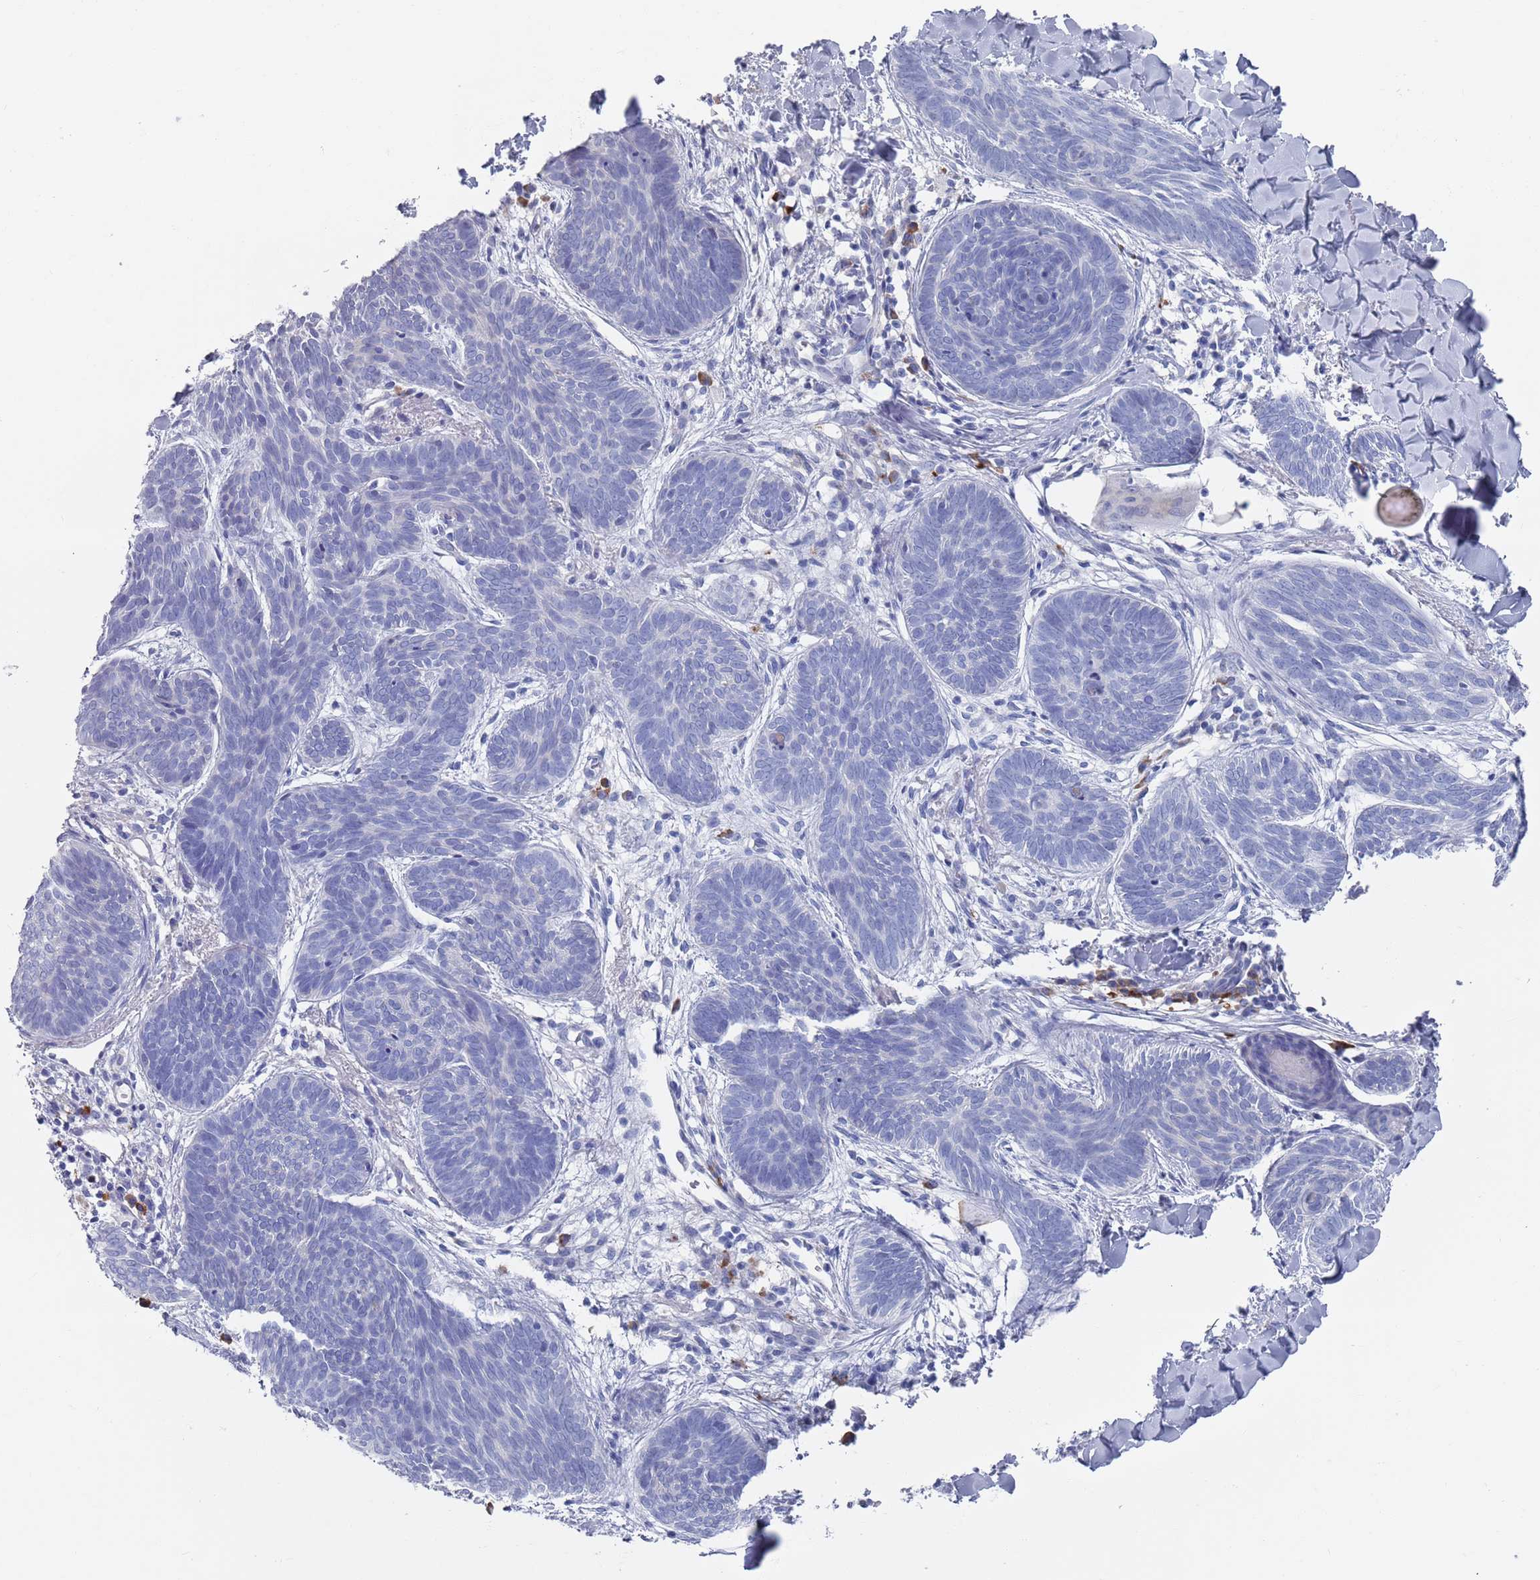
{"staining": {"intensity": "negative", "quantity": "none", "location": "none"}, "tissue": "skin cancer", "cell_type": "Tumor cells", "image_type": "cancer", "snomed": [{"axis": "morphology", "description": "Basal cell carcinoma"}, {"axis": "topography", "description": "Skin"}], "caption": "IHC of skin basal cell carcinoma shows no positivity in tumor cells.", "gene": "MAT1A", "patient": {"sex": "female", "age": 81}}